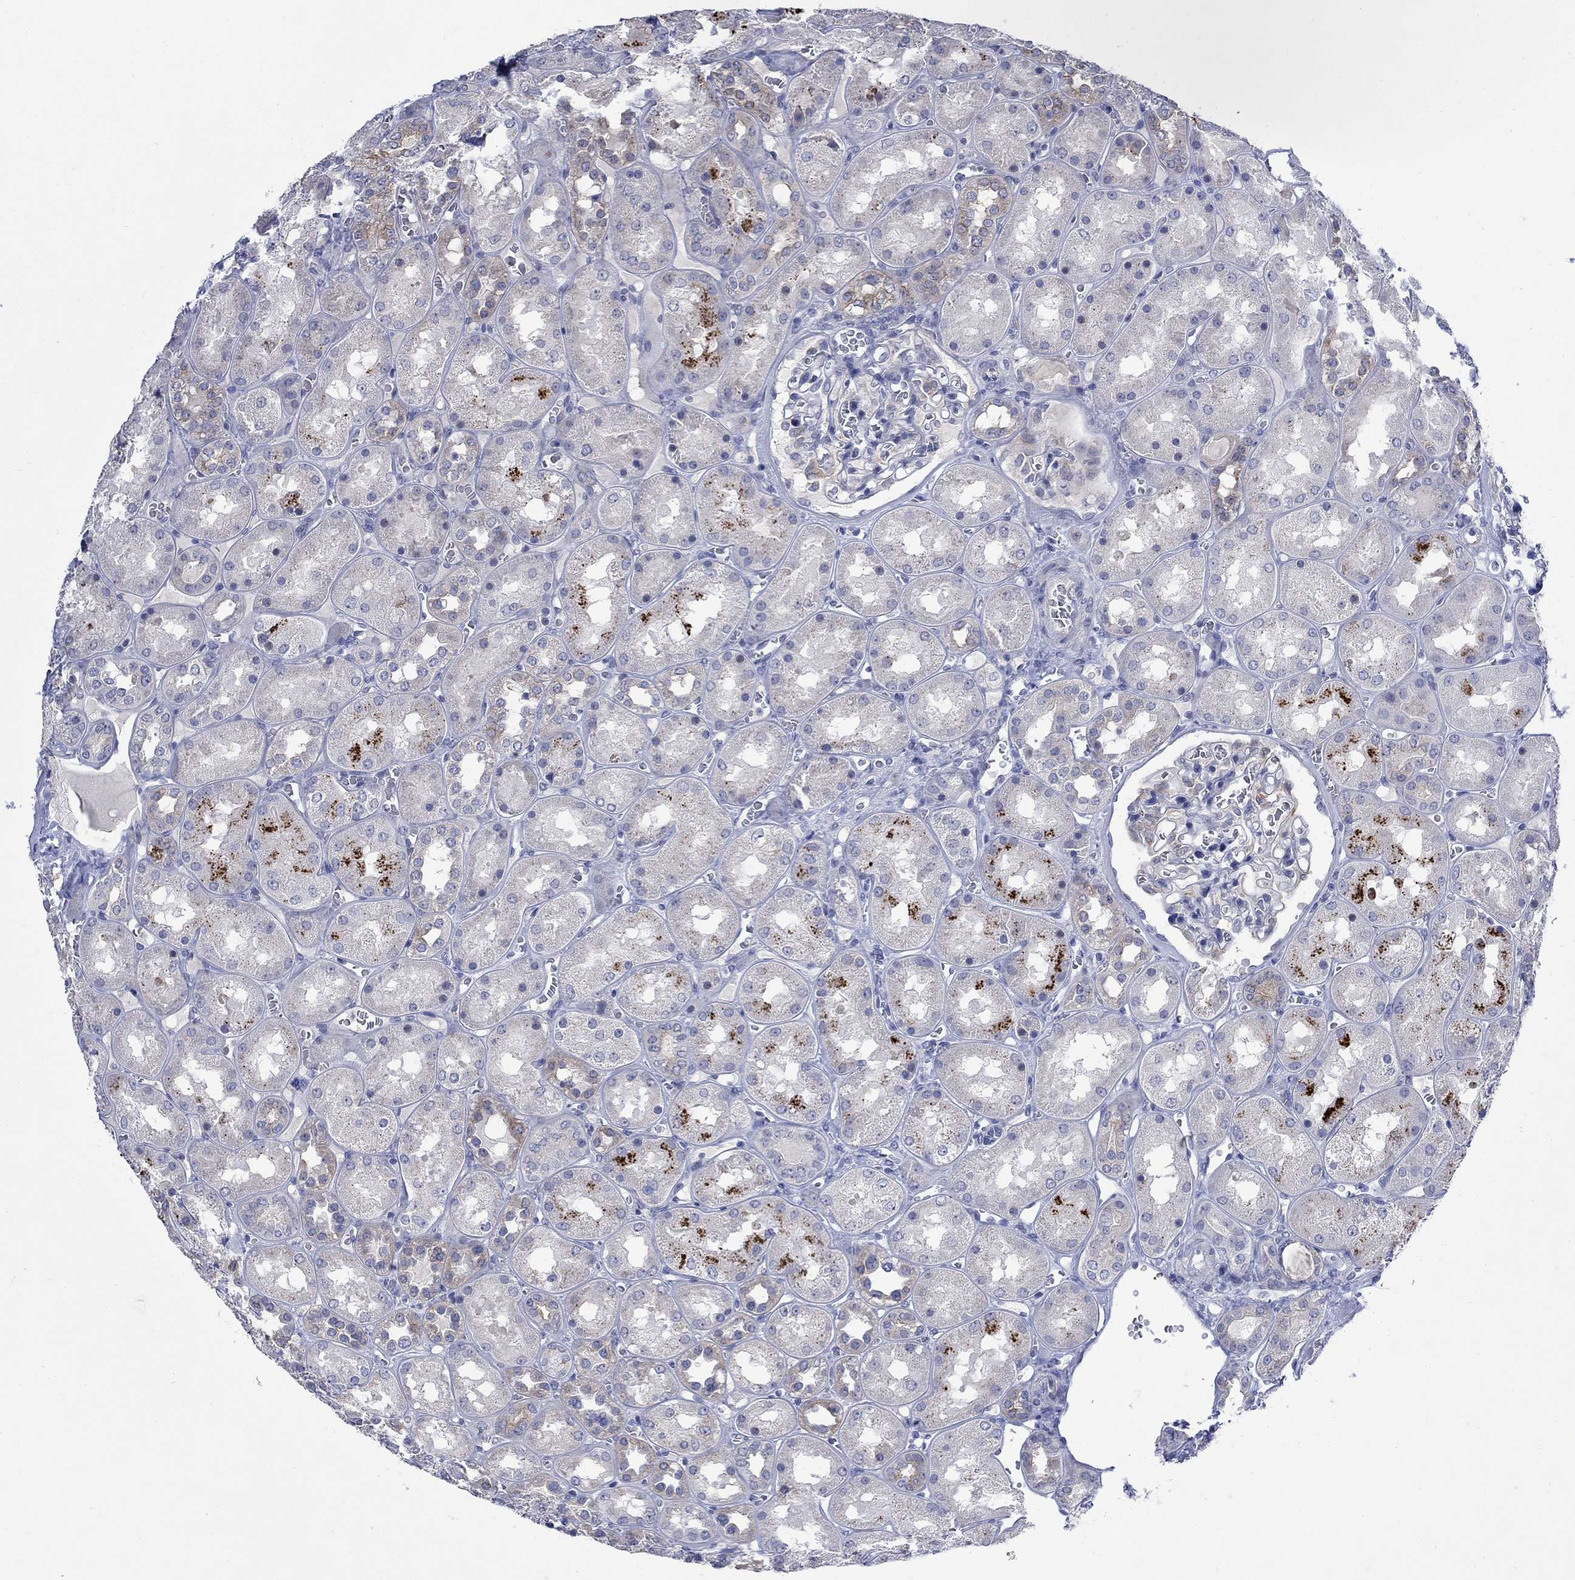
{"staining": {"intensity": "negative", "quantity": "none", "location": "none"}, "tissue": "kidney", "cell_type": "Cells in glomeruli", "image_type": "normal", "snomed": [{"axis": "morphology", "description": "Normal tissue, NOS"}, {"axis": "topography", "description": "Kidney"}], "caption": "Immunohistochemistry histopathology image of benign kidney stained for a protein (brown), which exhibits no positivity in cells in glomeruli. Brightfield microscopy of IHC stained with DAB (3,3'-diaminobenzidine) (brown) and hematoxylin (blue), captured at high magnification.", "gene": "DLK1", "patient": {"sex": "male", "age": 73}}